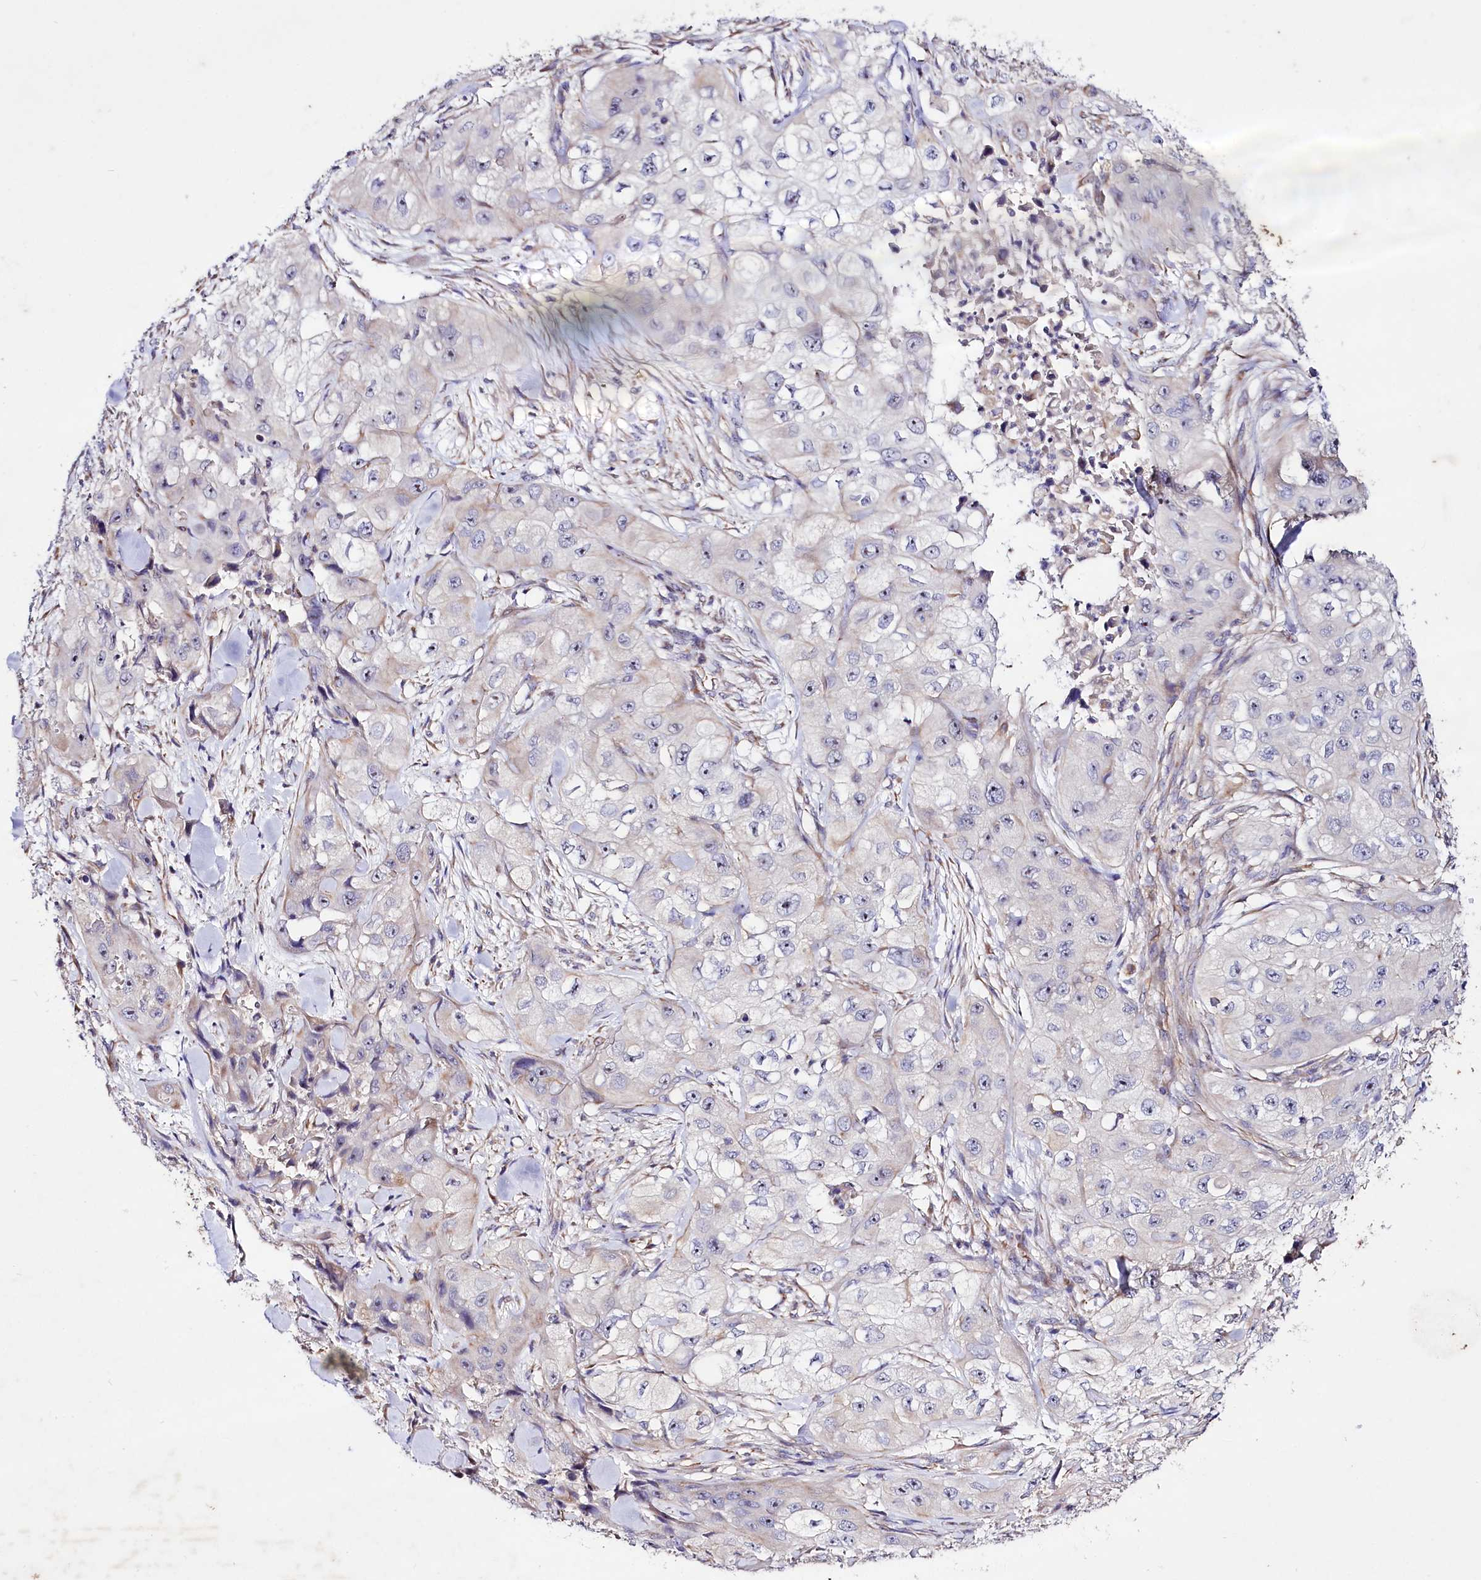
{"staining": {"intensity": "negative", "quantity": "none", "location": "none"}, "tissue": "skin cancer", "cell_type": "Tumor cells", "image_type": "cancer", "snomed": [{"axis": "morphology", "description": "Squamous cell carcinoma, NOS"}, {"axis": "topography", "description": "Skin"}, {"axis": "topography", "description": "Subcutis"}], "caption": "DAB immunohistochemical staining of squamous cell carcinoma (skin) exhibits no significant positivity in tumor cells.", "gene": "SLC7A1", "patient": {"sex": "male", "age": 73}}